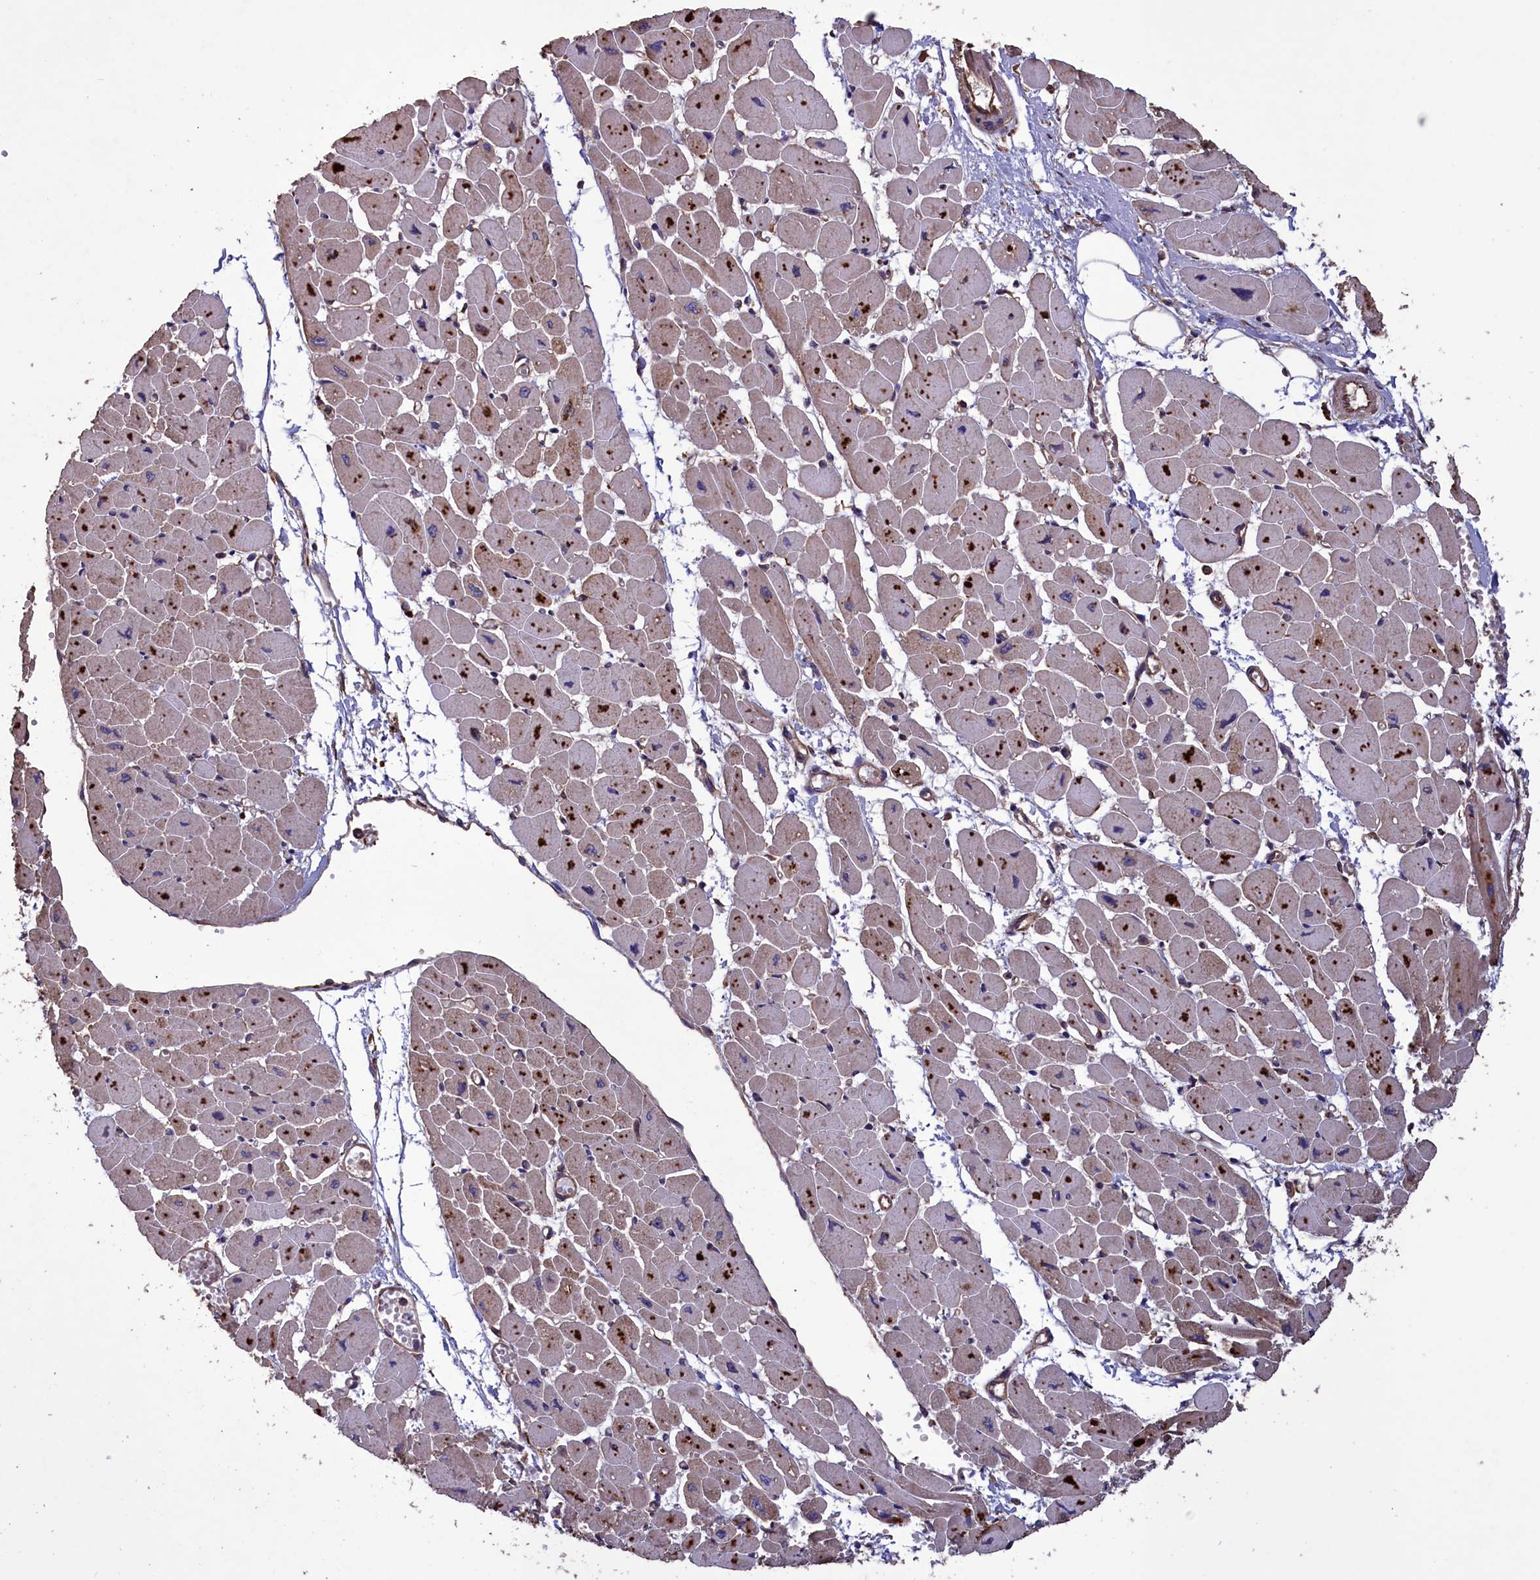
{"staining": {"intensity": "moderate", "quantity": "25%-75%", "location": "cytoplasmic/membranous"}, "tissue": "heart muscle", "cell_type": "Cardiomyocytes", "image_type": "normal", "snomed": [{"axis": "morphology", "description": "Normal tissue, NOS"}, {"axis": "topography", "description": "Heart"}], "caption": "Brown immunohistochemical staining in benign human heart muscle shows moderate cytoplasmic/membranous staining in approximately 25%-75% of cardiomyocytes. The staining is performed using DAB brown chromogen to label protein expression. The nuclei are counter-stained blue using hematoxylin.", "gene": "DAPK3", "patient": {"sex": "female", "age": 54}}